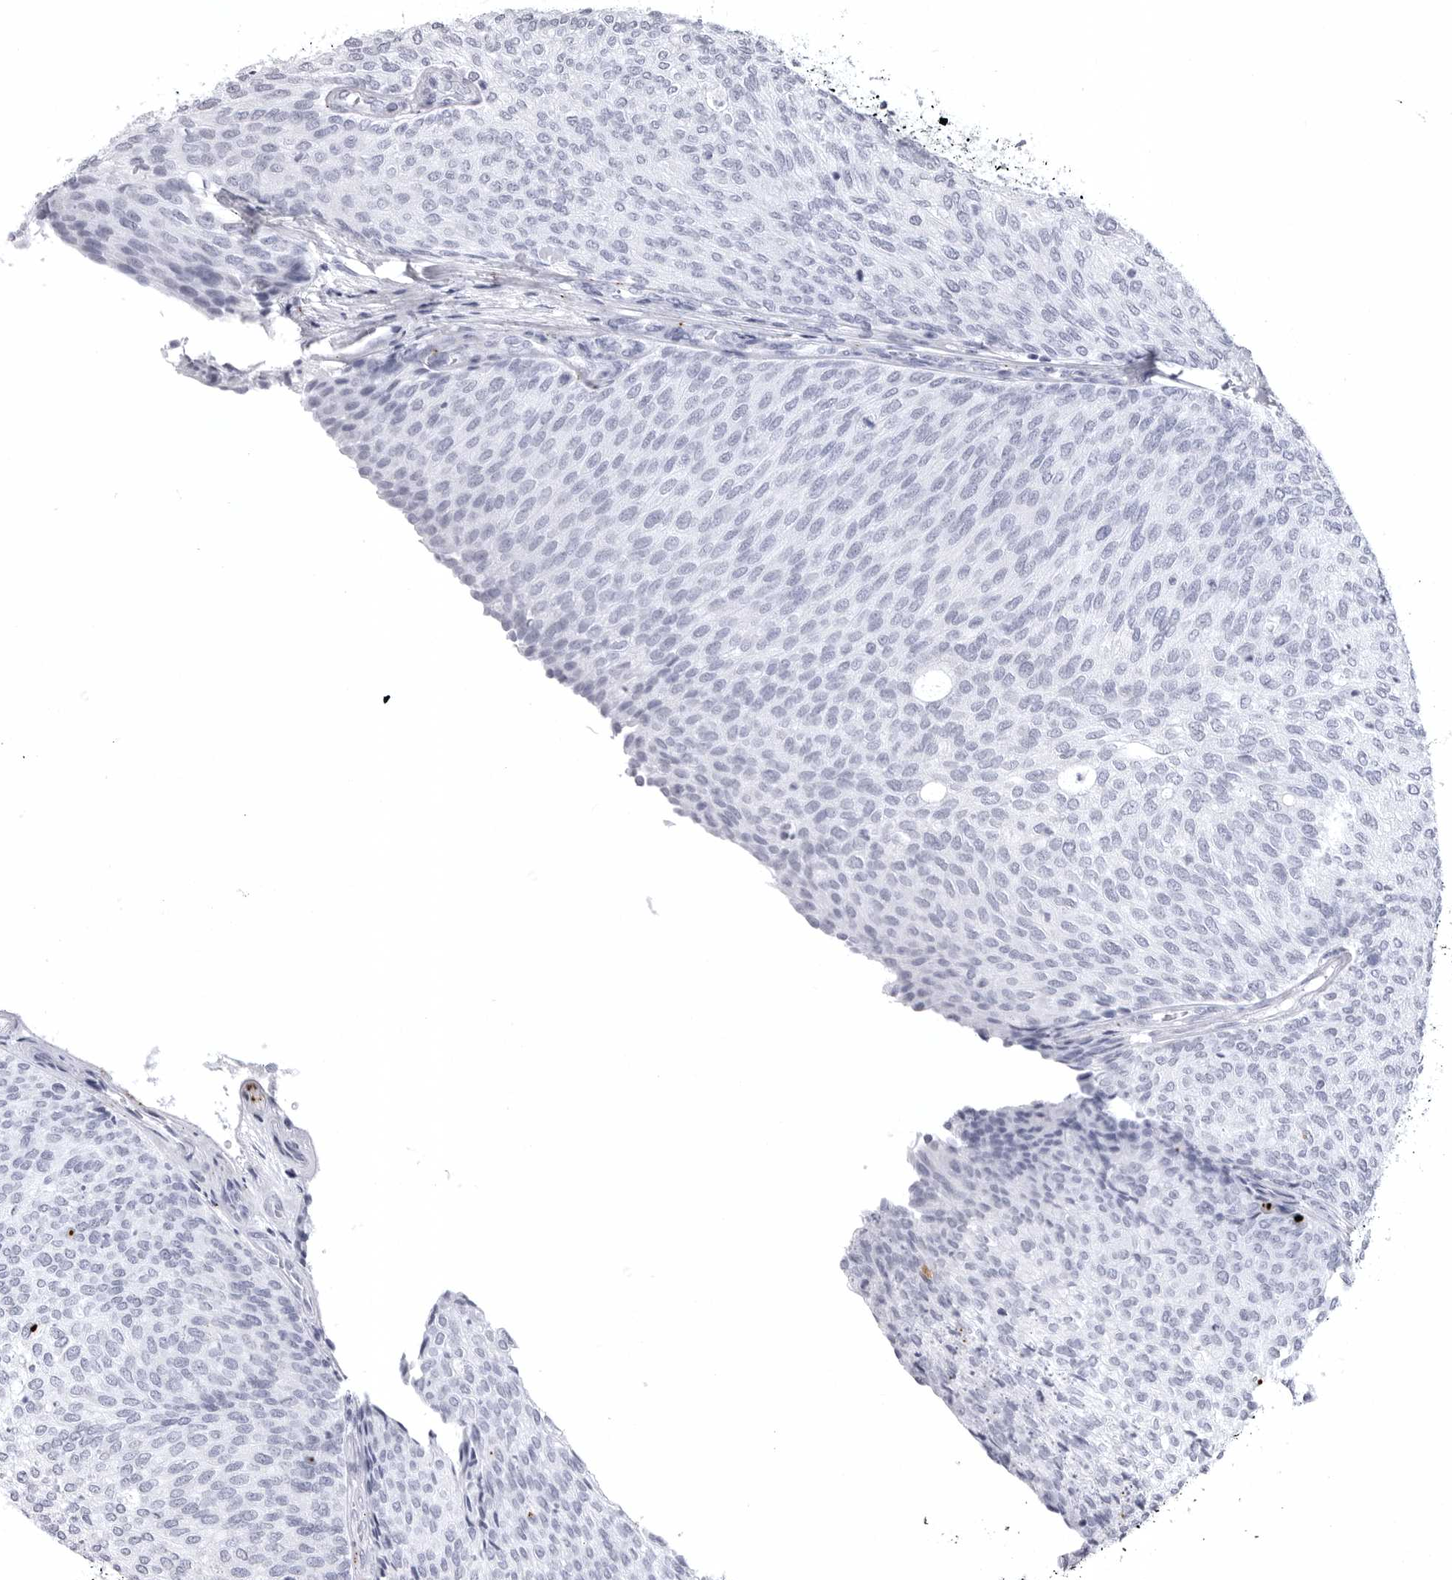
{"staining": {"intensity": "negative", "quantity": "none", "location": "none"}, "tissue": "urothelial cancer", "cell_type": "Tumor cells", "image_type": "cancer", "snomed": [{"axis": "morphology", "description": "Urothelial carcinoma, Low grade"}, {"axis": "topography", "description": "Urinary bladder"}], "caption": "This micrograph is of urothelial carcinoma (low-grade) stained with immunohistochemistry to label a protein in brown with the nuclei are counter-stained blue. There is no expression in tumor cells. (DAB IHC with hematoxylin counter stain).", "gene": "COL26A1", "patient": {"sex": "female", "age": 79}}